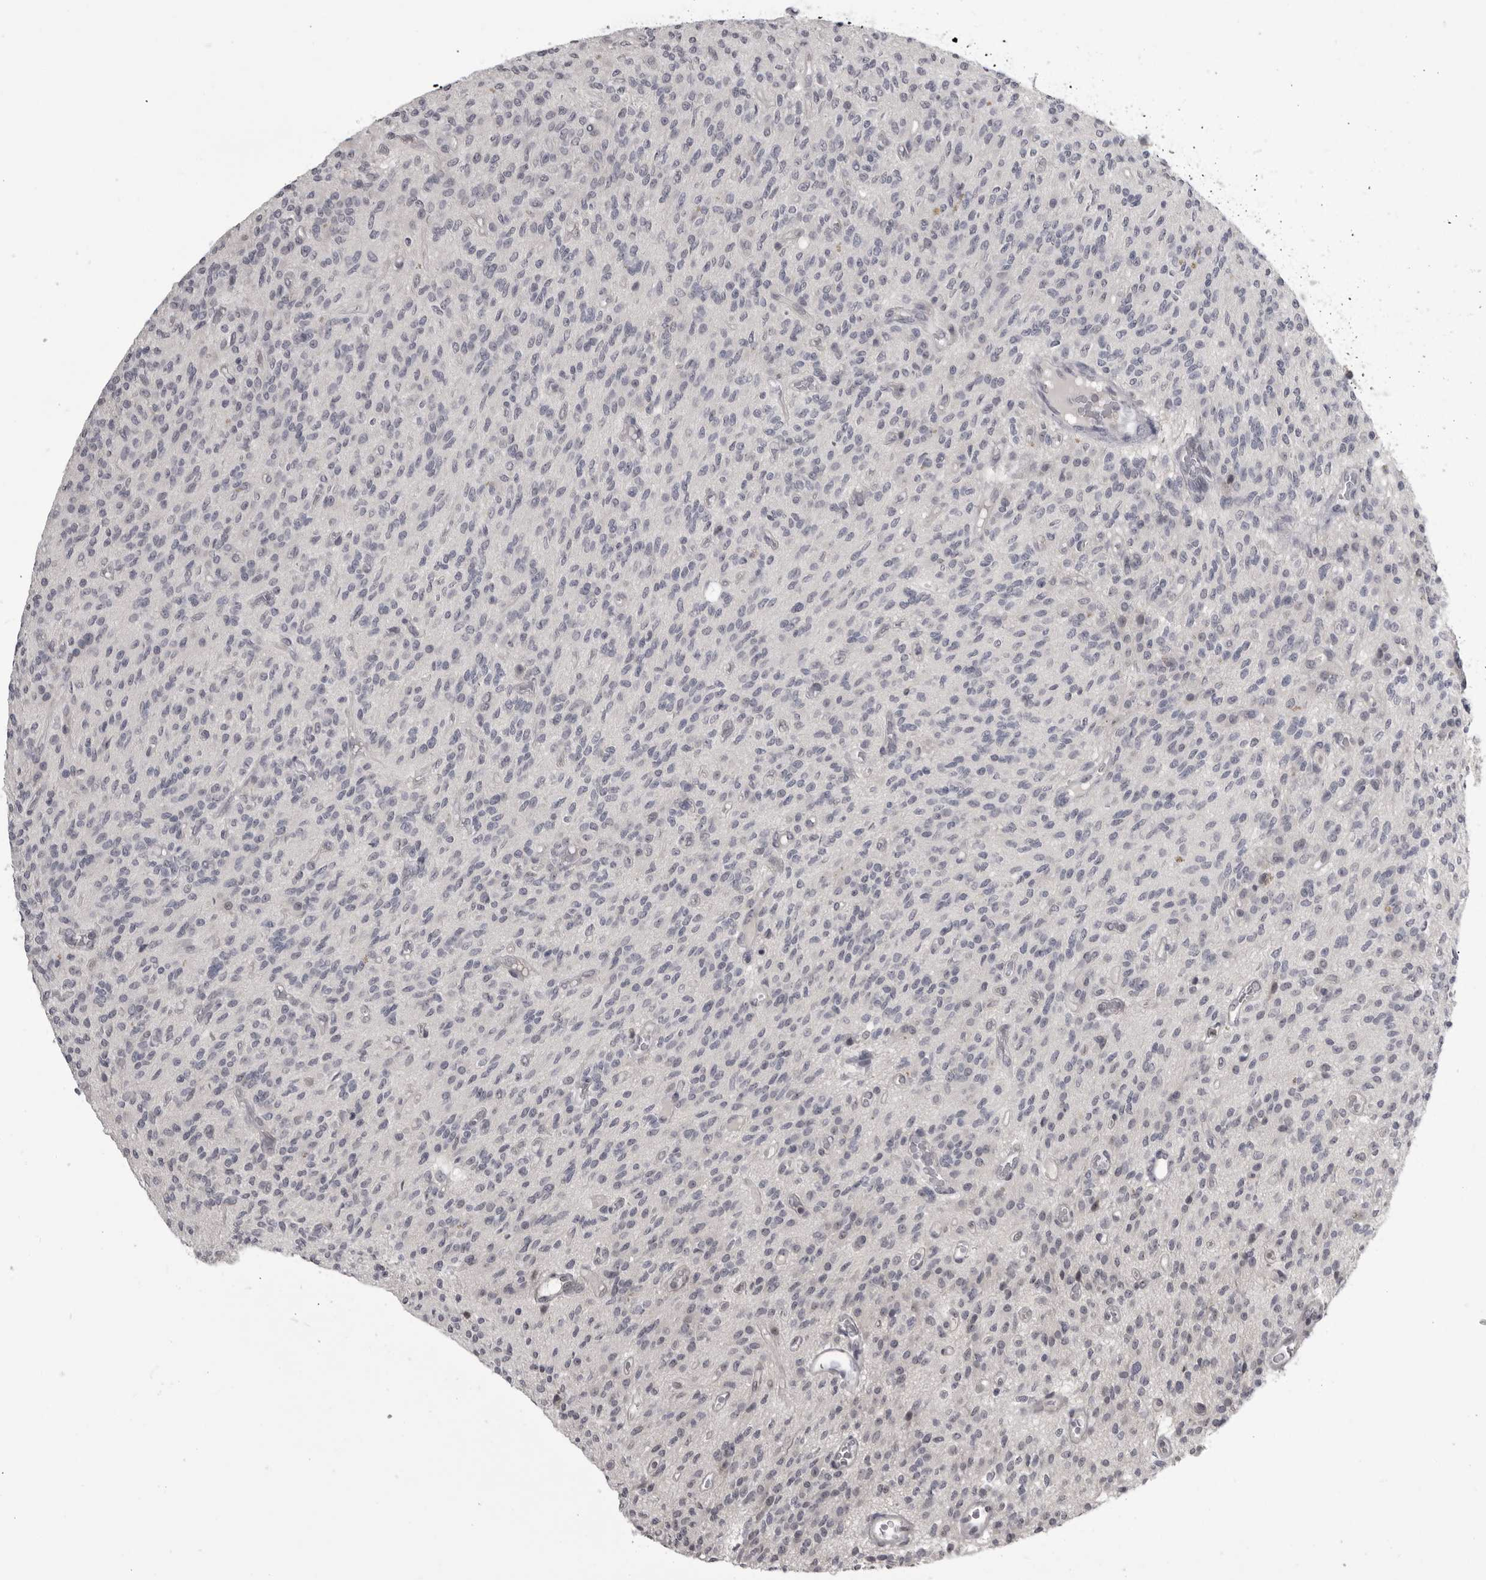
{"staining": {"intensity": "negative", "quantity": "none", "location": "none"}, "tissue": "glioma", "cell_type": "Tumor cells", "image_type": "cancer", "snomed": [{"axis": "morphology", "description": "Glioma, malignant, High grade"}, {"axis": "topography", "description": "Brain"}], "caption": "IHC histopathology image of glioma stained for a protein (brown), which exhibits no positivity in tumor cells.", "gene": "MRTO4", "patient": {"sex": "male", "age": 34}}